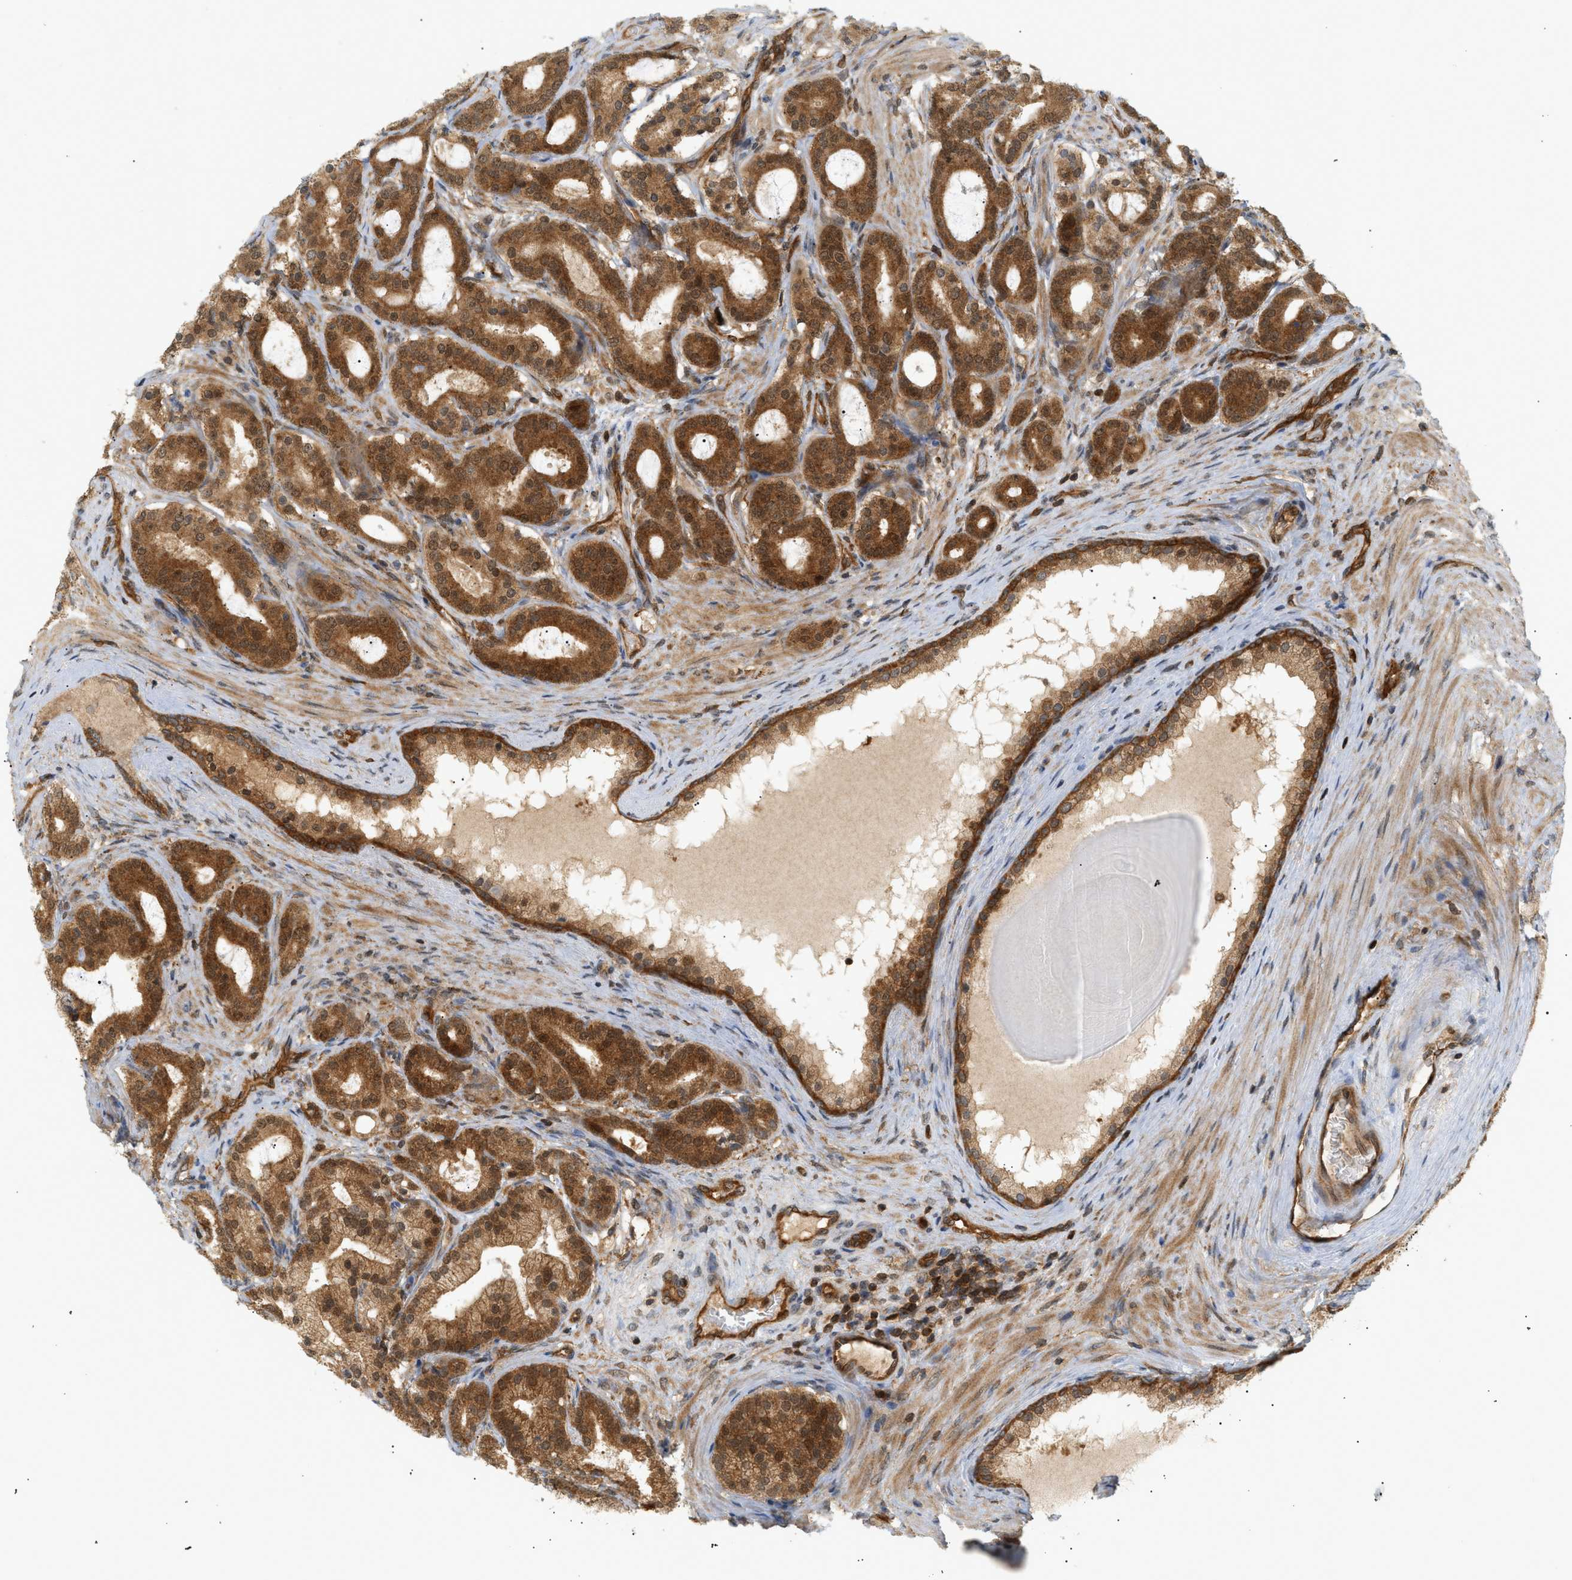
{"staining": {"intensity": "strong", "quantity": ">75%", "location": "cytoplasmic/membranous,nuclear"}, "tissue": "prostate cancer", "cell_type": "Tumor cells", "image_type": "cancer", "snomed": [{"axis": "morphology", "description": "Adenocarcinoma, High grade"}, {"axis": "topography", "description": "Prostate"}], "caption": "IHC of human prostate cancer displays high levels of strong cytoplasmic/membranous and nuclear expression in about >75% of tumor cells.", "gene": "SHC1", "patient": {"sex": "male", "age": 60}}